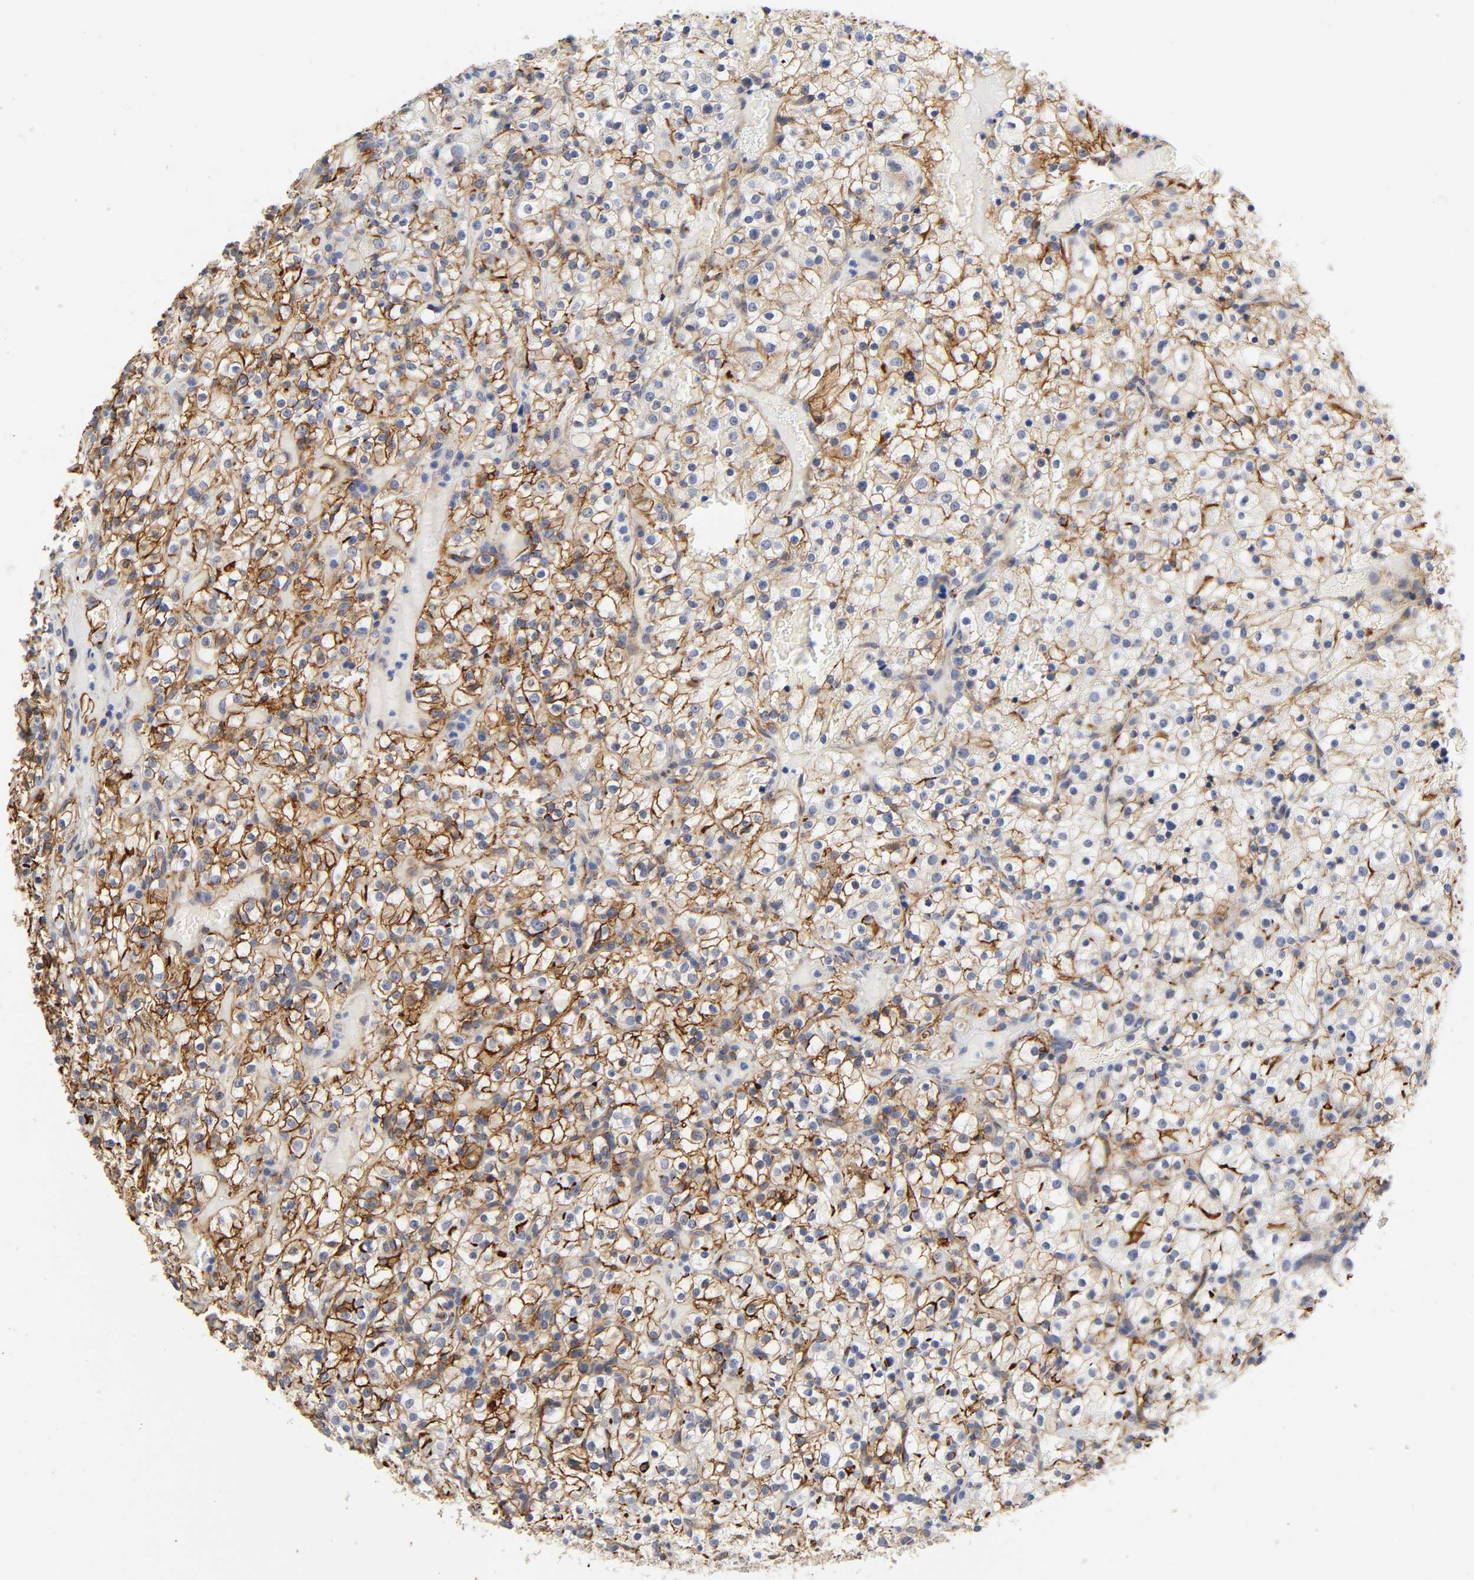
{"staining": {"intensity": "strong", "quantity": ">75%", "location": "cytoplasmic/membranous"}, "tissue": "renal cancer", "cell_type": "Tumor cells", "image_type": "cancer", "snomed": [{"axis": "morphology", "description": "Normal tissue, NOS"}, {"axis": "morphology", "description": "Adenocarcinoma, NOS"}, {"axis": "topography", "description": "Kidney"}], "caption": "Tumor cells demonstrate strong cytoplasmic/membranous staining in approximately >75% of cells in adenocarcinoma (renal).", "gene": "ICAM1", "patient": {"sex": "female", "age": 72}}